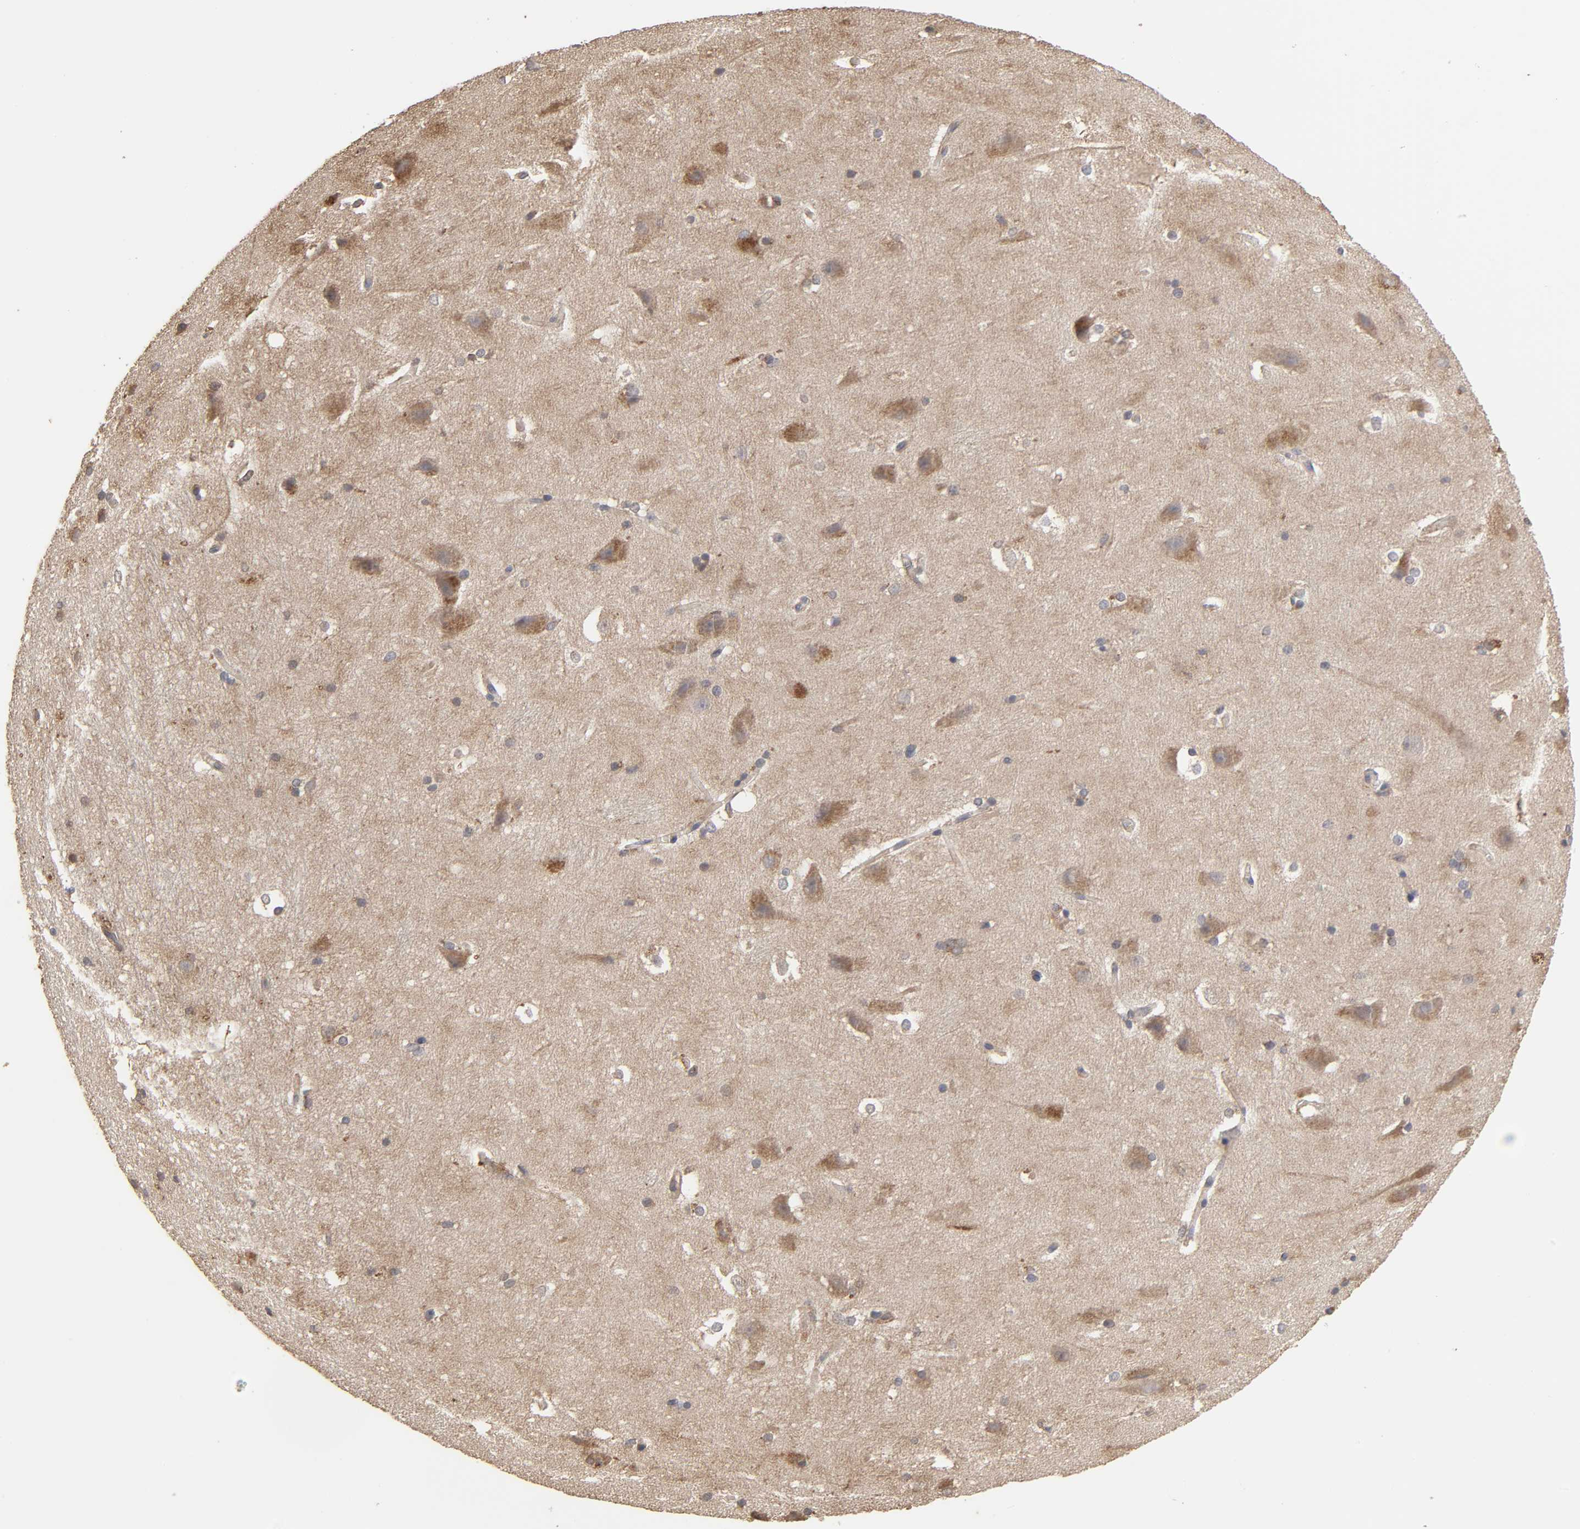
{"staining": {"intensity": "weak", "quantity": "25%-75%", "location": "cytoplasmic/membranous"}, "tissue": "hippocampus", "cell_type": "Glial cells", "image_type": "normal", "snomed": [{"axis": "morphology", "description": "Normal tissue, NOS"}, {"axis": "topography", "description": "Hippocampus"}], "caption": "Weak cytoplasmic/membranous protein positivity is appreciated in about 25%-75% of glial cells in hippocampus.", "gene": "EIF4G2", "patient": {"sex": "female", "age": 19}}